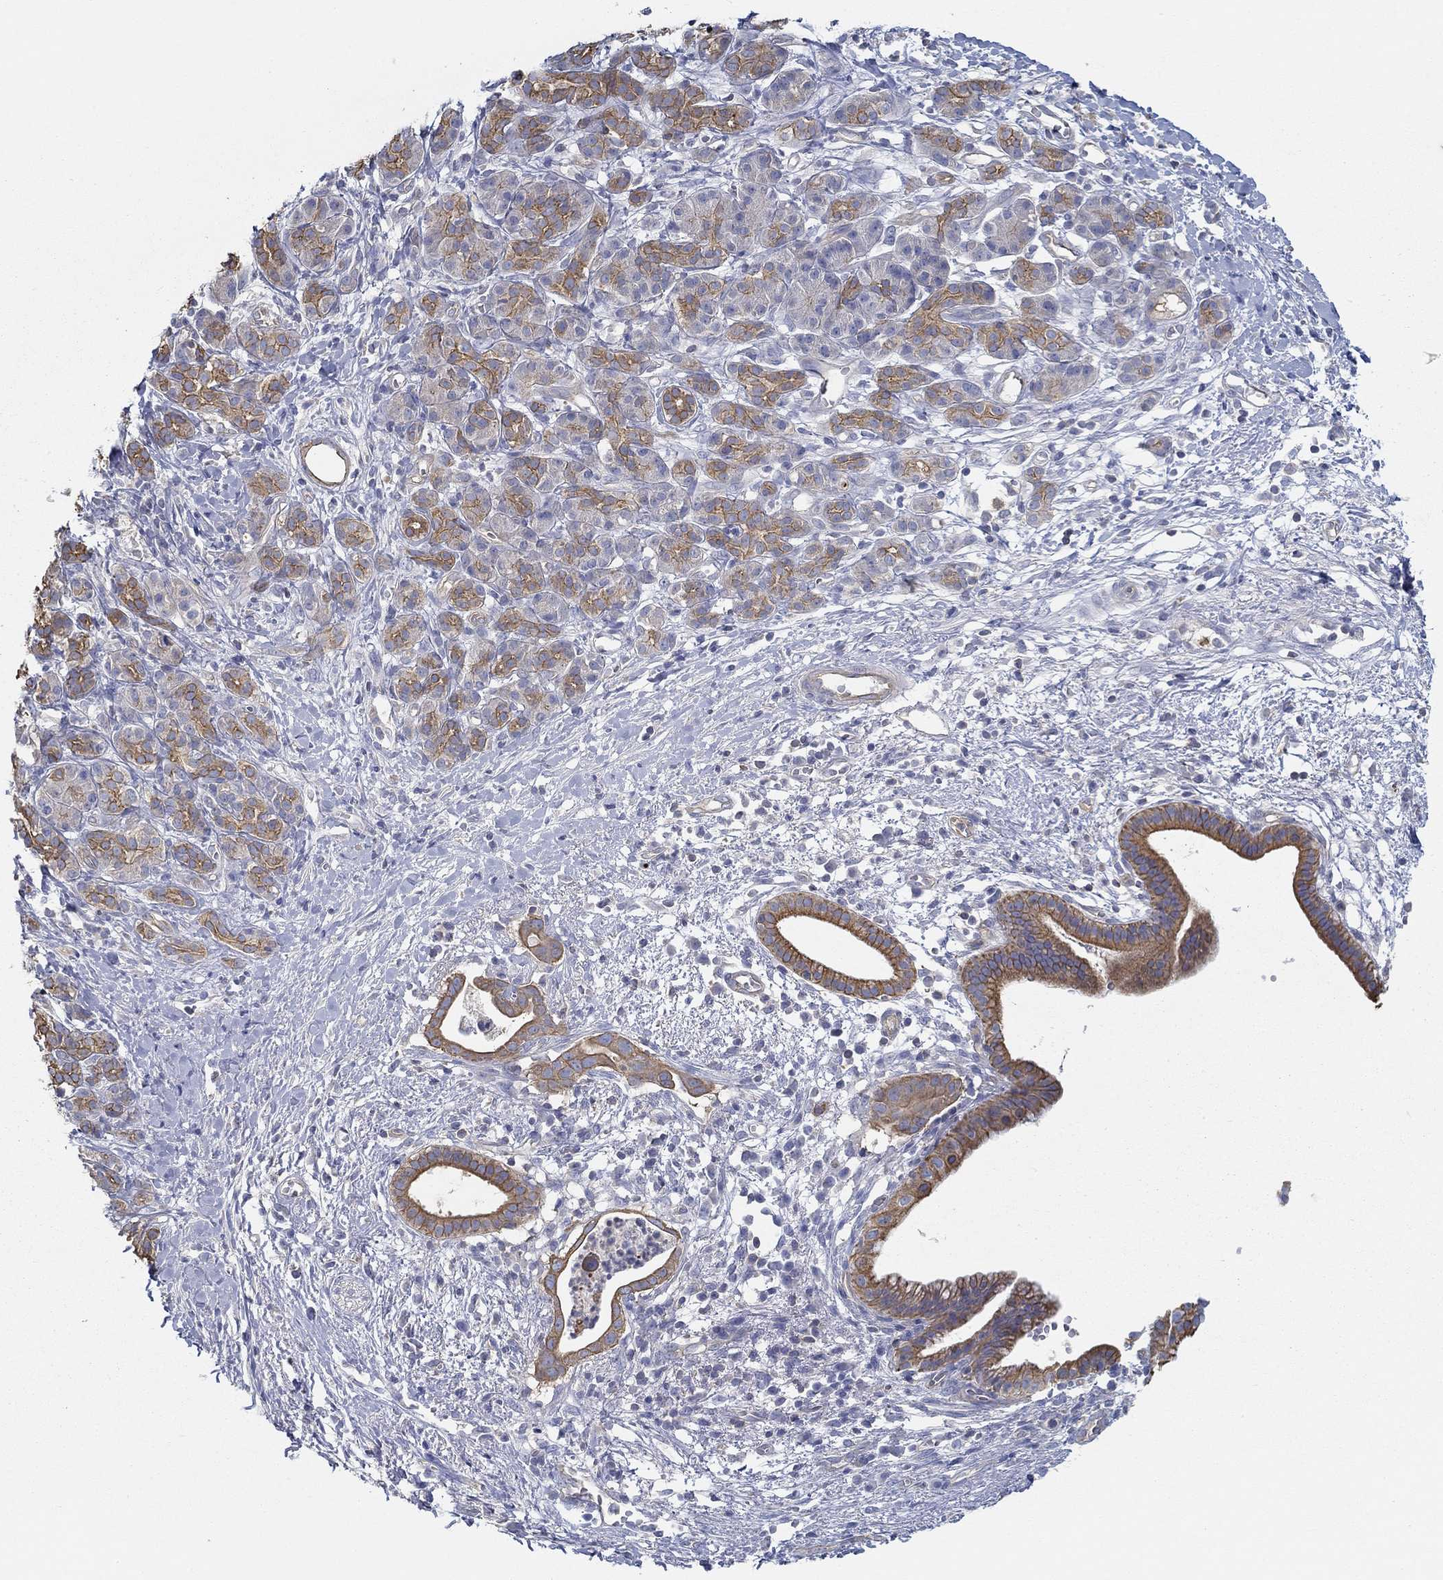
{"staining": {"intensity": "strong", "quantity": "25%-75%", "location": "cytoplasmic/membranous"}, "tissue": "pancreatic cancer", "cell_type": "Tumor cells", "image_type": "cancer", "snomed": [{"axis": "morphology", "description": "Adenocarcinoma, NOS"}, {"axis": "topography", "description": "Pancreas"}], "caption": "This micrograph exhibits immunohistochemistry staining of adenocarcinoma (pancreatic), with high strong cytoplasmic/membranous expression in about 25%-75% of tumor cells.", "gene": "BBOF1", "patient": {"sex": "male", "age": 61}}